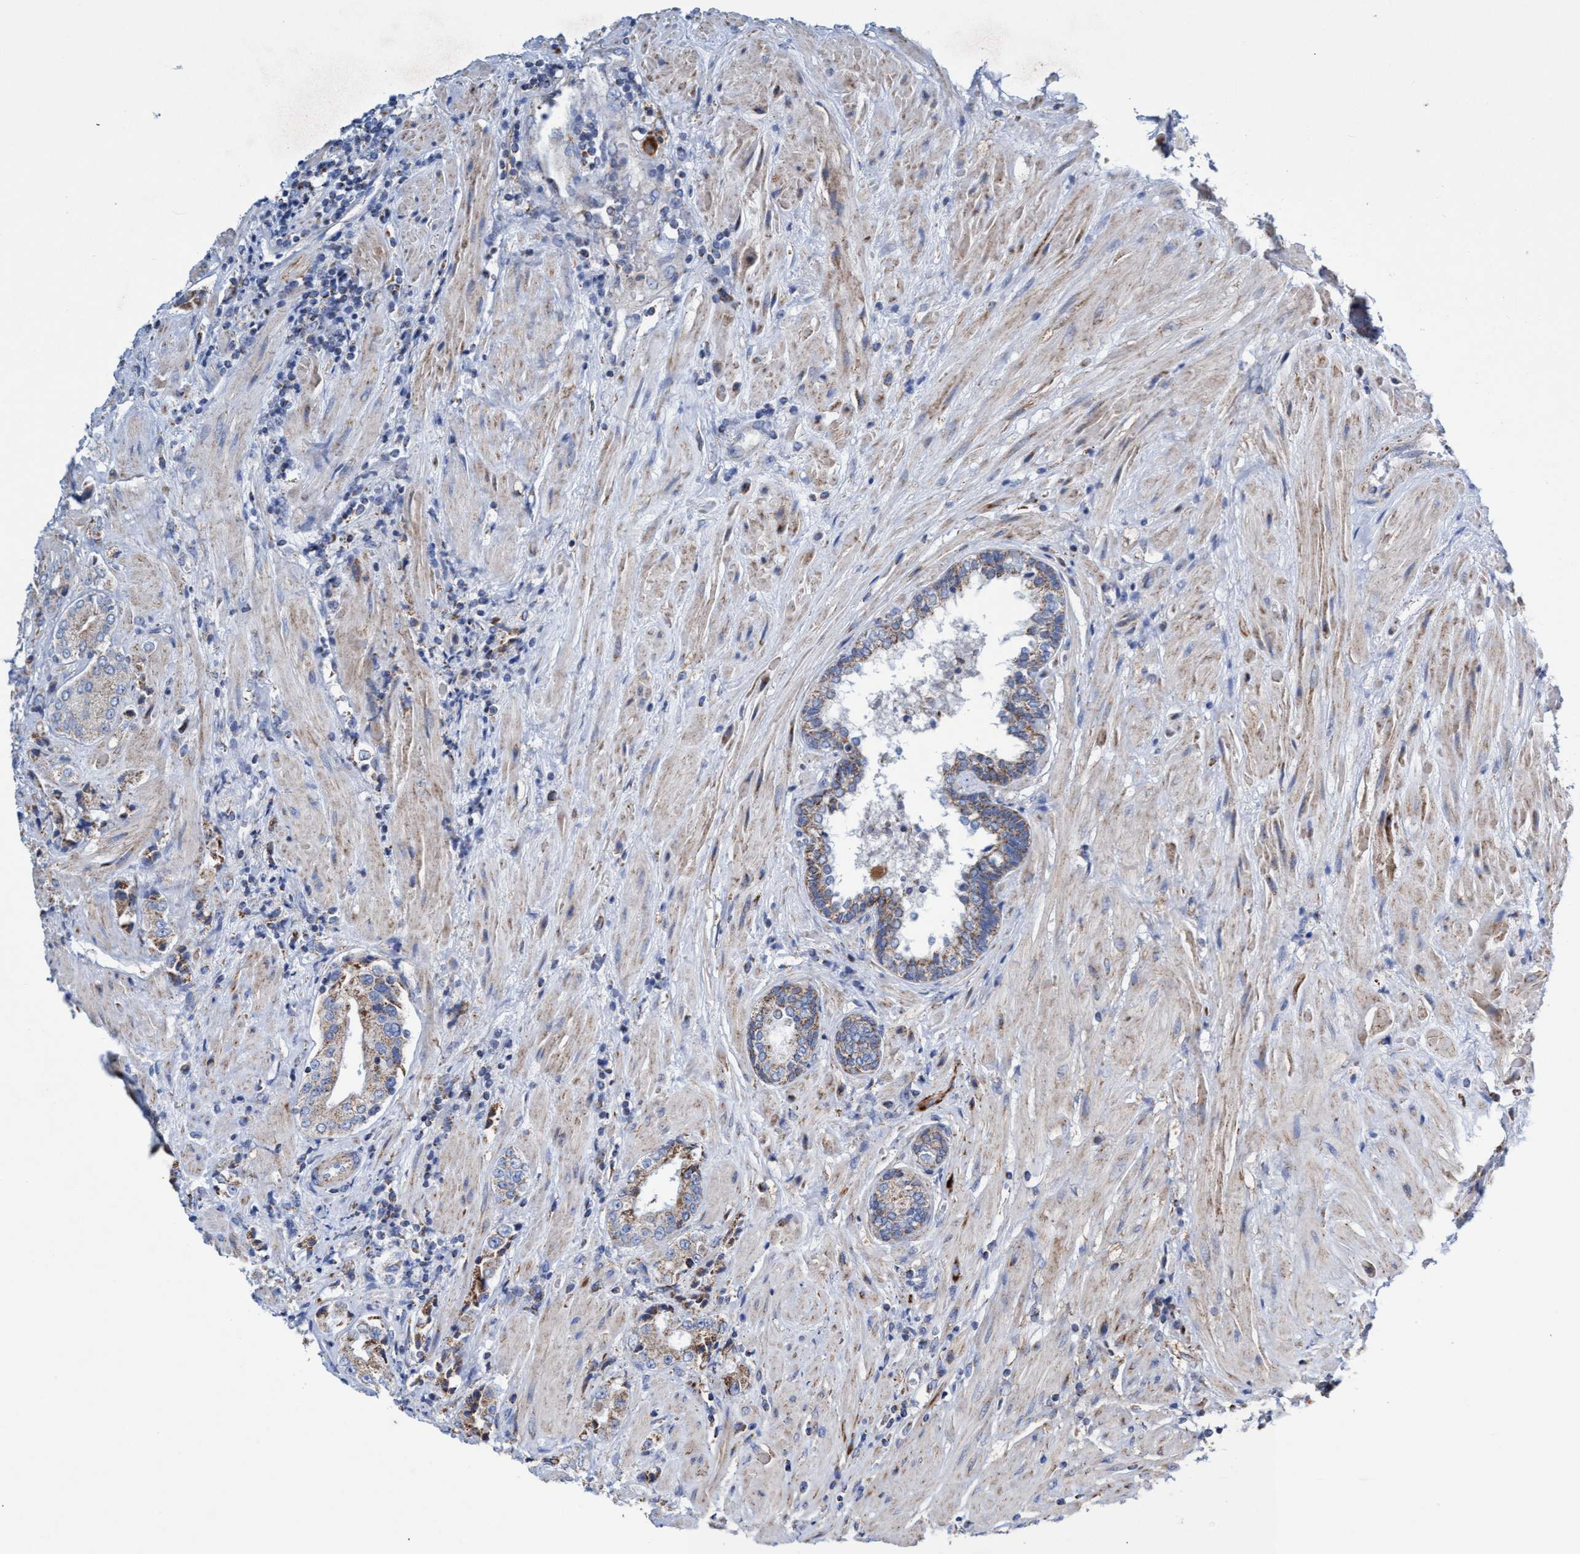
{"staining": {"intensity": "moderate", "quantity": "25%-75%", "location": "cytoplasmic/membranous"}, "tissue": "prostate cancer", "cell_type": "Tumor cells", "image_type": "cancer", "snomed": [{"axis": "morphology", "description": "Adenocarcinoma, High grade"}, {"axis": "topography", "description": "Prostate"}], "caption": "Immunohistochemistry (DAB) staining of adenocarcinoma (high-grade) (prostate) reveals moderate cytoplasmic/membranous protein positivity in about 25%-75% of tumor cells.", "gene": "ZNF750", "patient": {"sex": "male", "age": 61}}